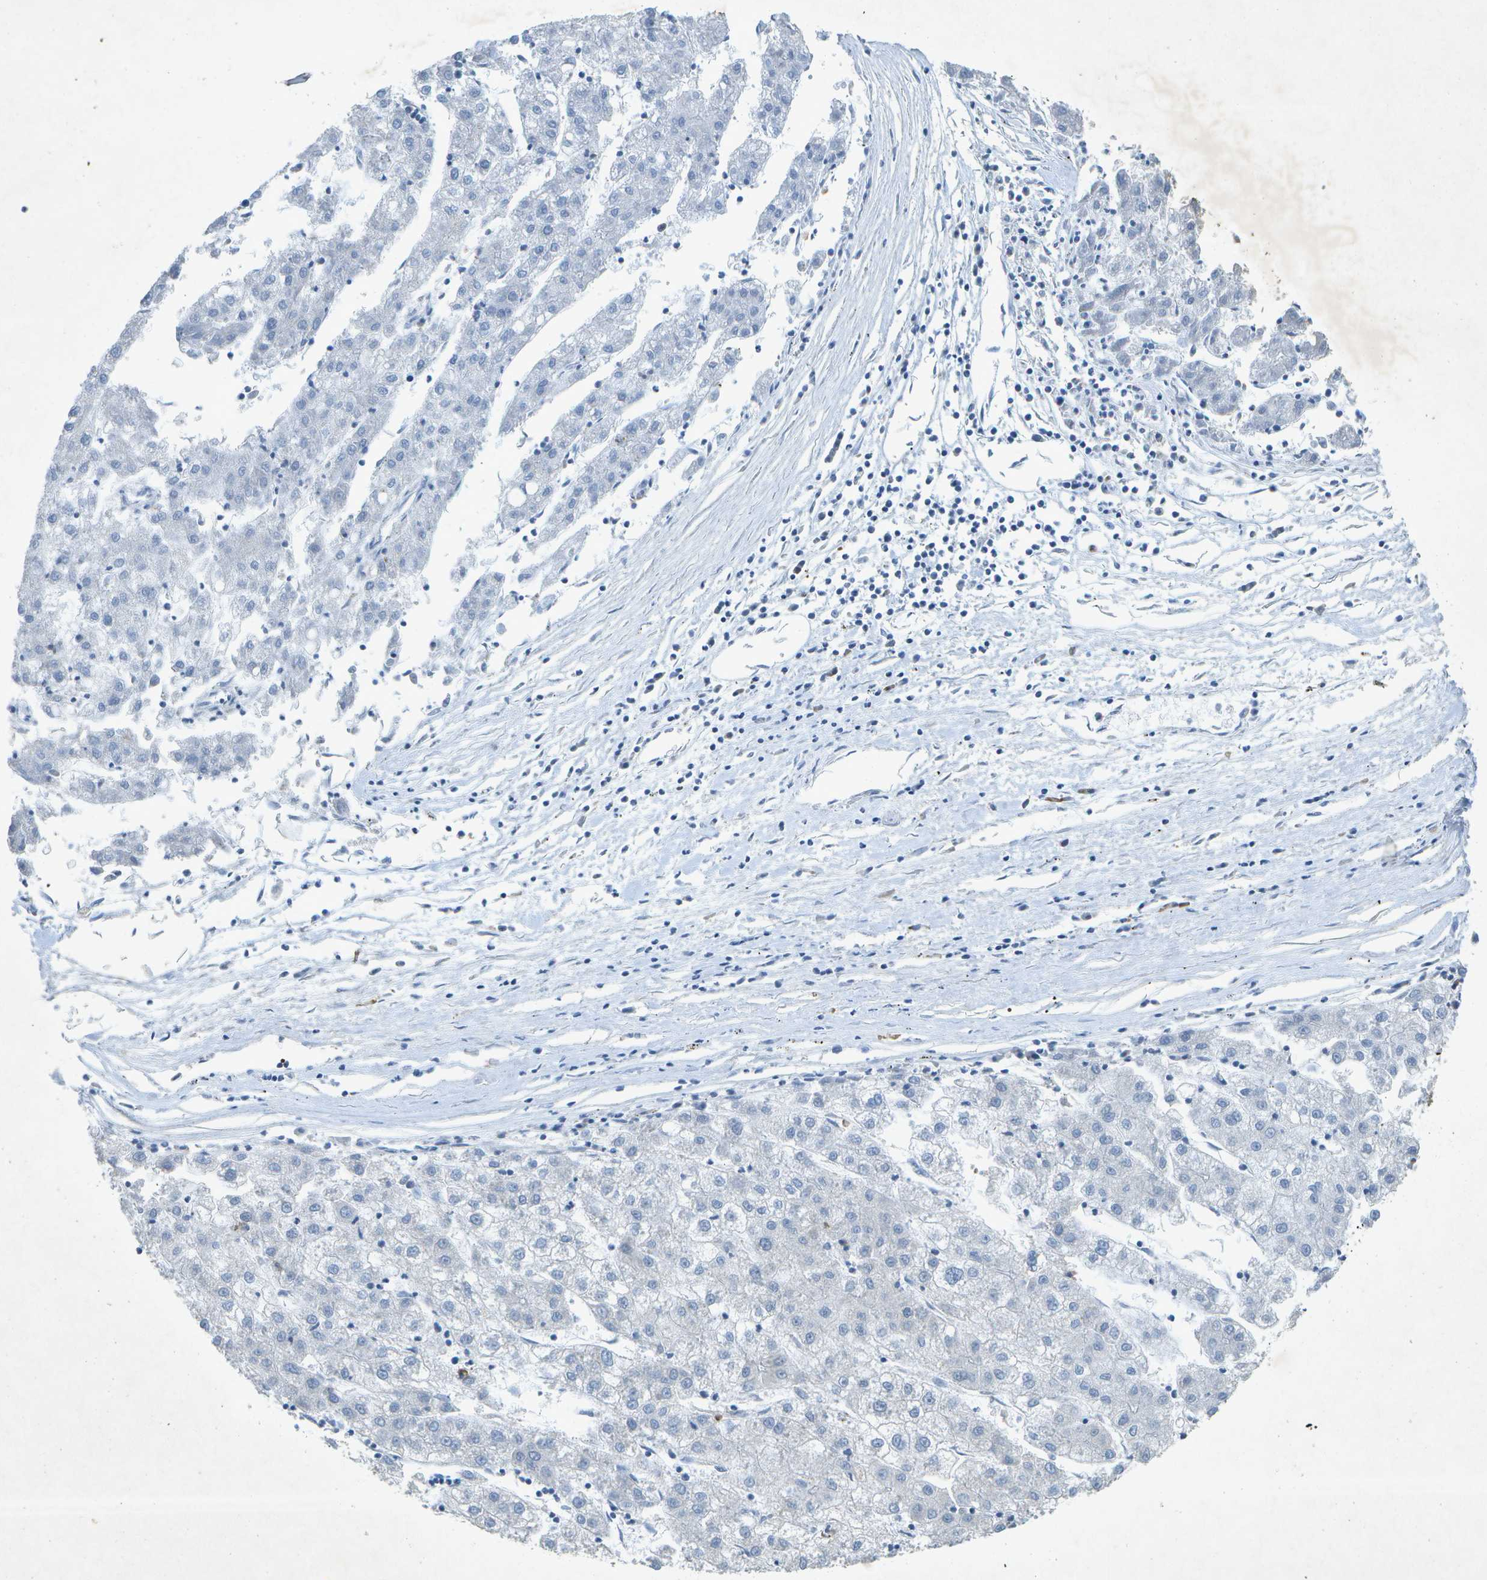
{"staining": {"intensity": "negative", "quantity": "none", "location": "none"}, "tissue": "liver cancer", "cell_type": "Tumor cells", "image_type": "cancer", "snomed": [{"axis": "morphology", "description": "Carcinoma, Hepatocellular, NOS"}, {"axis": "topography", "description": "Liver"}], "caption": "Immunohistochemistry of human liver cancer (hepatocellular carcinoma) shows no positivity in tumor cells. (DAB (3,3'-diaminobenzidine) IHC with hematoxylin counter stain).", "gene": "WNK2", "patient": {"sex": "male", "age": 72}}